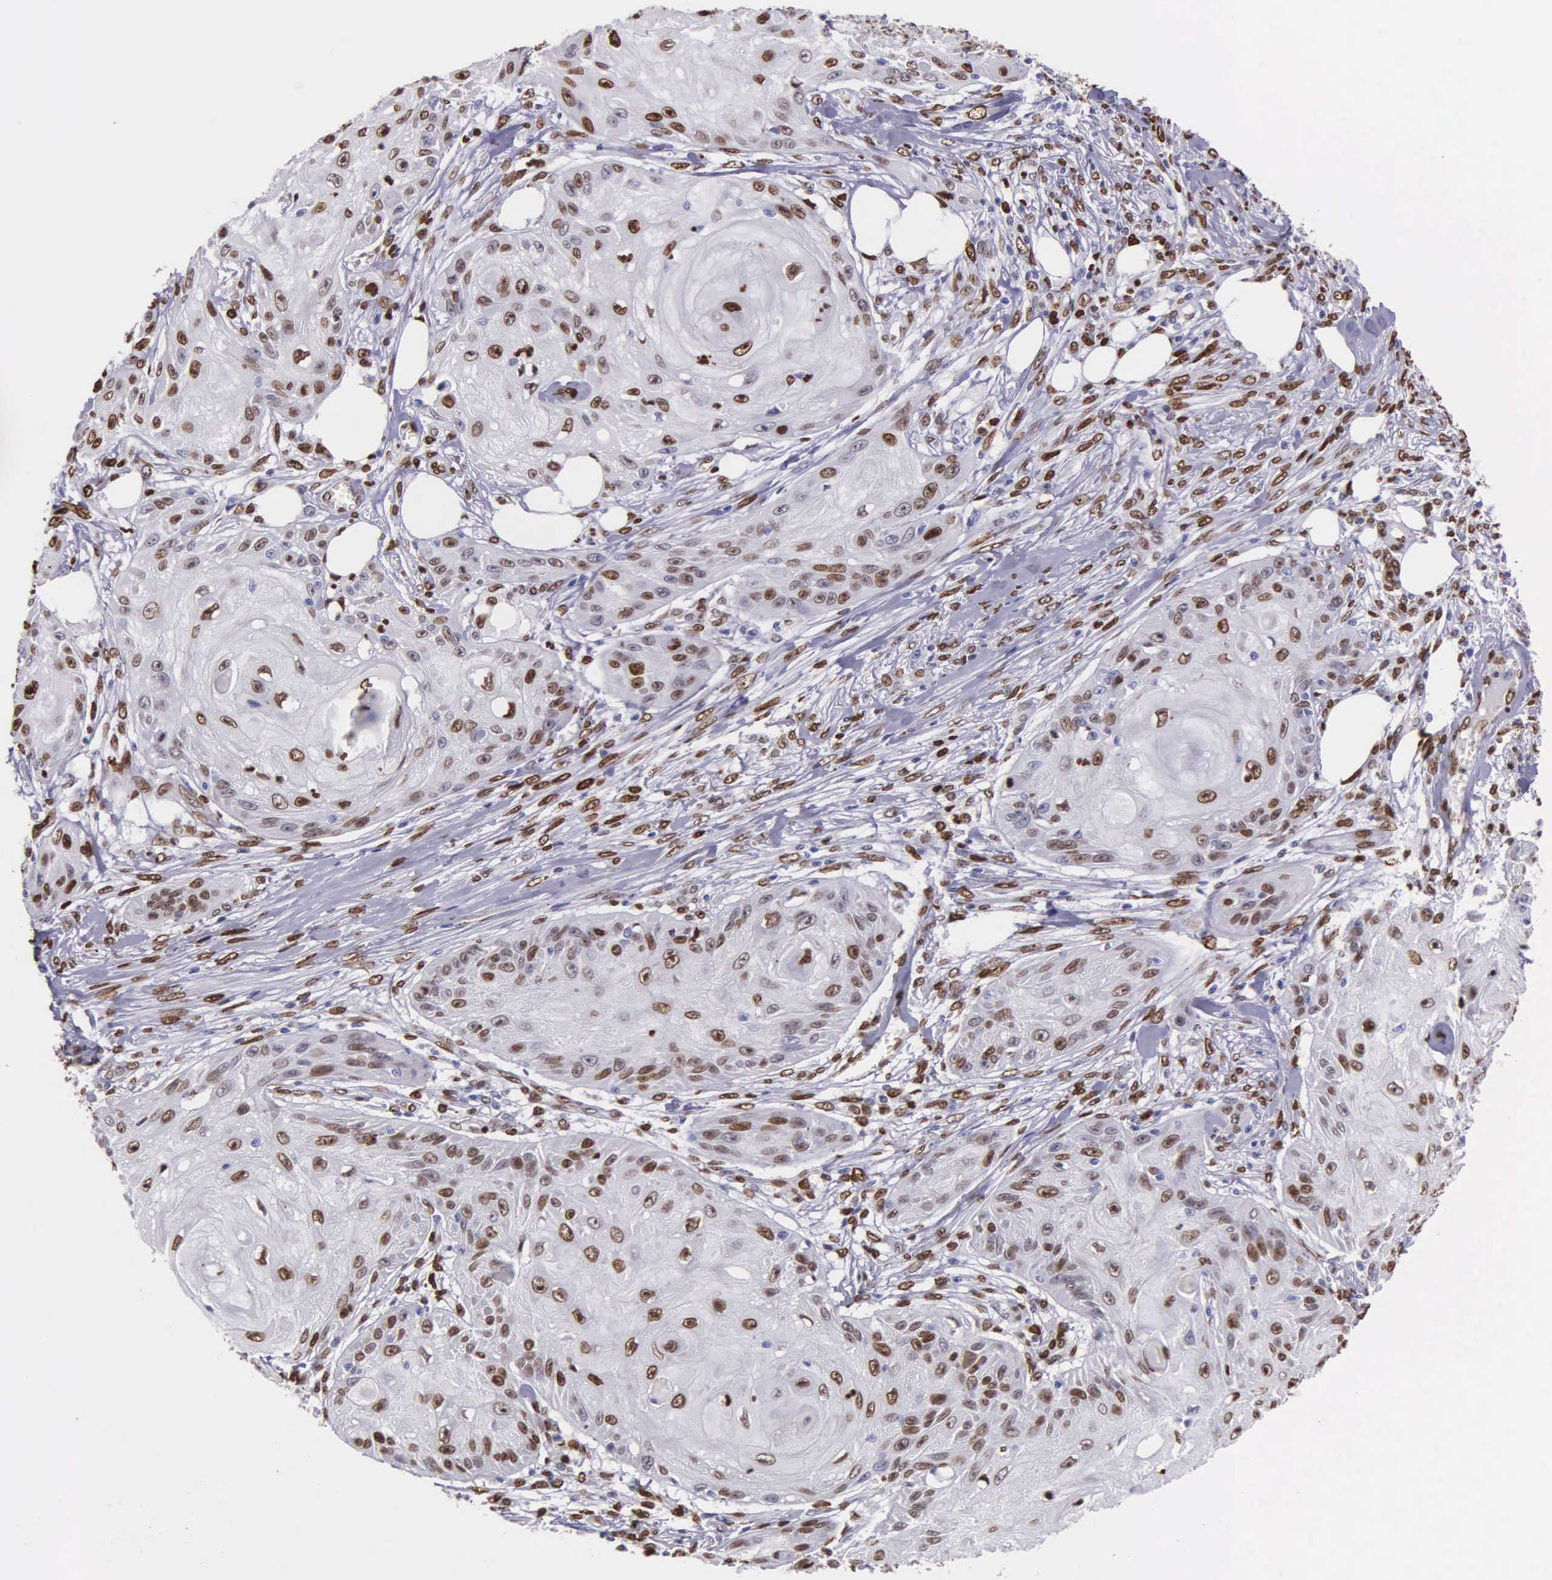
{"staining": {"intensity": "moderate", "quantity": "25%-75%", "location": "nuclear"}, "tissue": "skin cancer", "cell_type": "Tumor cells", "image_type": "cancer", "snomed": [{"axis": "morphology", "description": "Squamous cell carcinoma, NOS"}, {"axis": "topography", "description": "Skin"}], "caption": "This image demonstrates immunohistochemistry (IHC) staining of skin cancer, with medium moderate nuclear positivity in approximately 25%-75% of tumor cells.", "gene": "H1-0", "patient": {"sex": "female", "age": 88}}